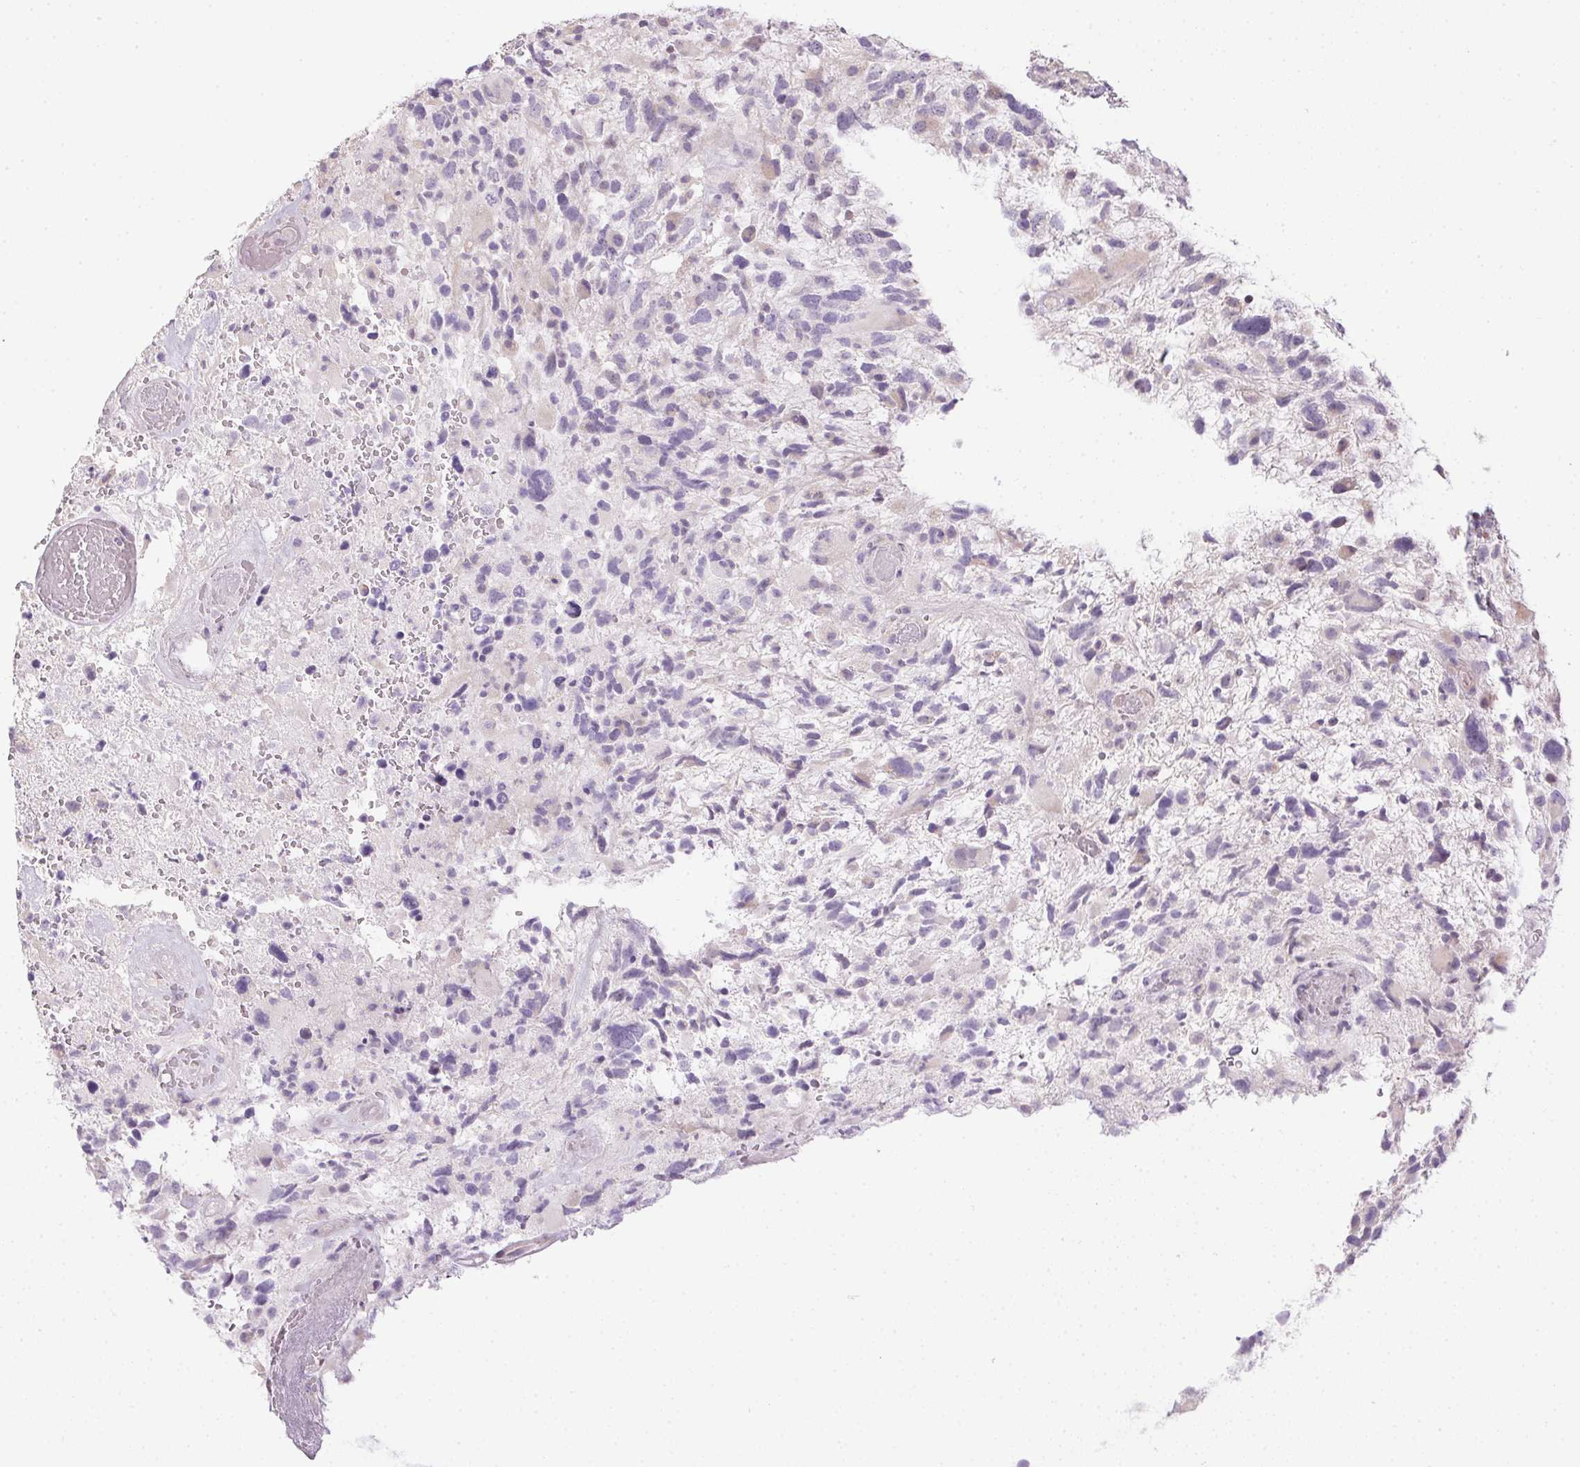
{"staining": {"intensity": "negative", "quantity": "none", "location": "none"}, "tissue": "glioma", "cell_type": "Tumor cells", "image_type": "cancer", "snomed": [{"axis": "morphology", "description": "Glioma, malignant, High grade"}, {"axis": "topography", "description": "Brain"}], "caption": "Tumor cells are negative for protein expression in human glioma.", "gene": "CTCFL", "patient": {"sex": "female", "age": 71}}